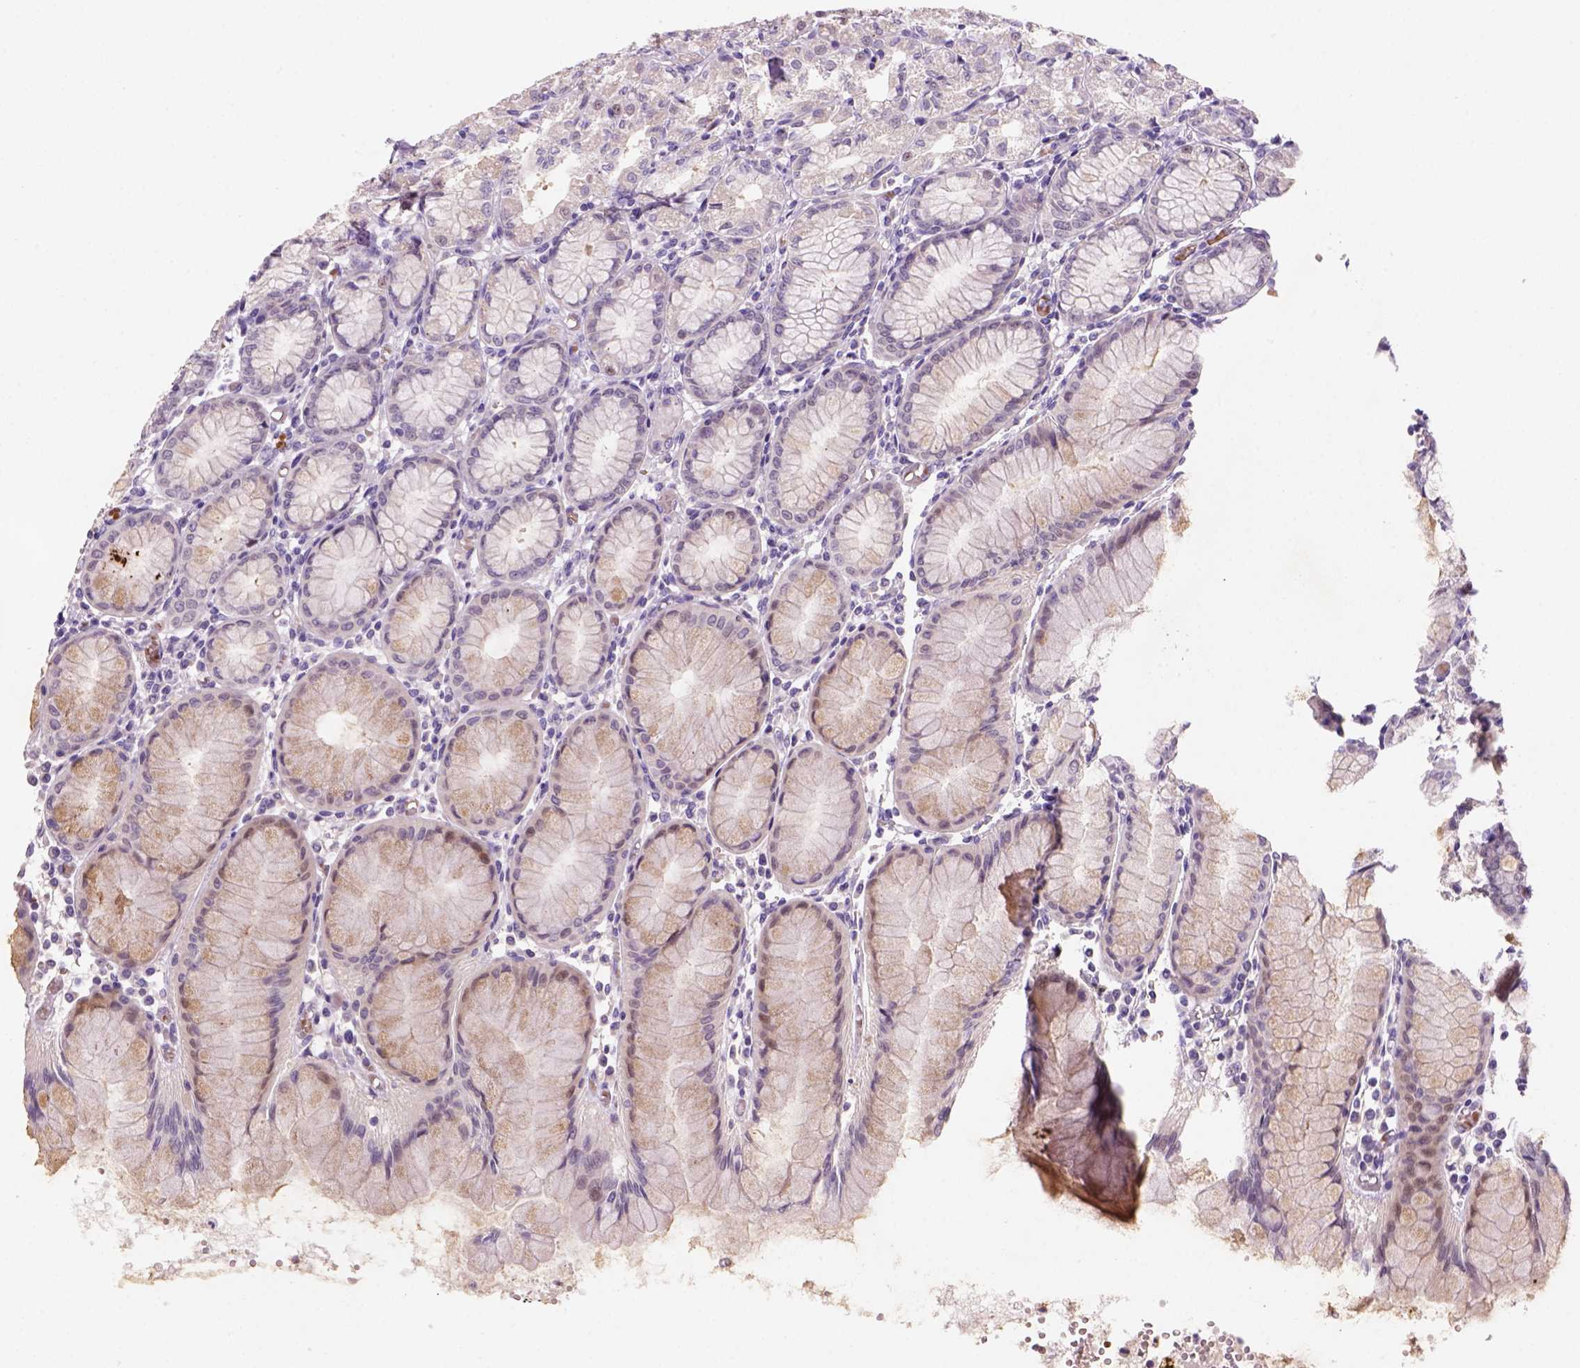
{"staining": {"intensity": "moderate", "quantity": "25%-75%", "location": "nuclear"}, "tissue": "stomach", "cell_type": "Glandular cells", "image_type": "normal", "snomed": [{"axis": "morphology", "description": "Normal tissue, NOS"}, {"axis": "topography", "description": "Stomach"}], "caption": "Moderate nuclear positivity is appreciated in approximately 25%-75% of glandular cells in normal stomach. (IHC, brightfield microscopy, high magnification).", "gene": "ZMAT4", "patient": {"sex": "female", "age": 57}}